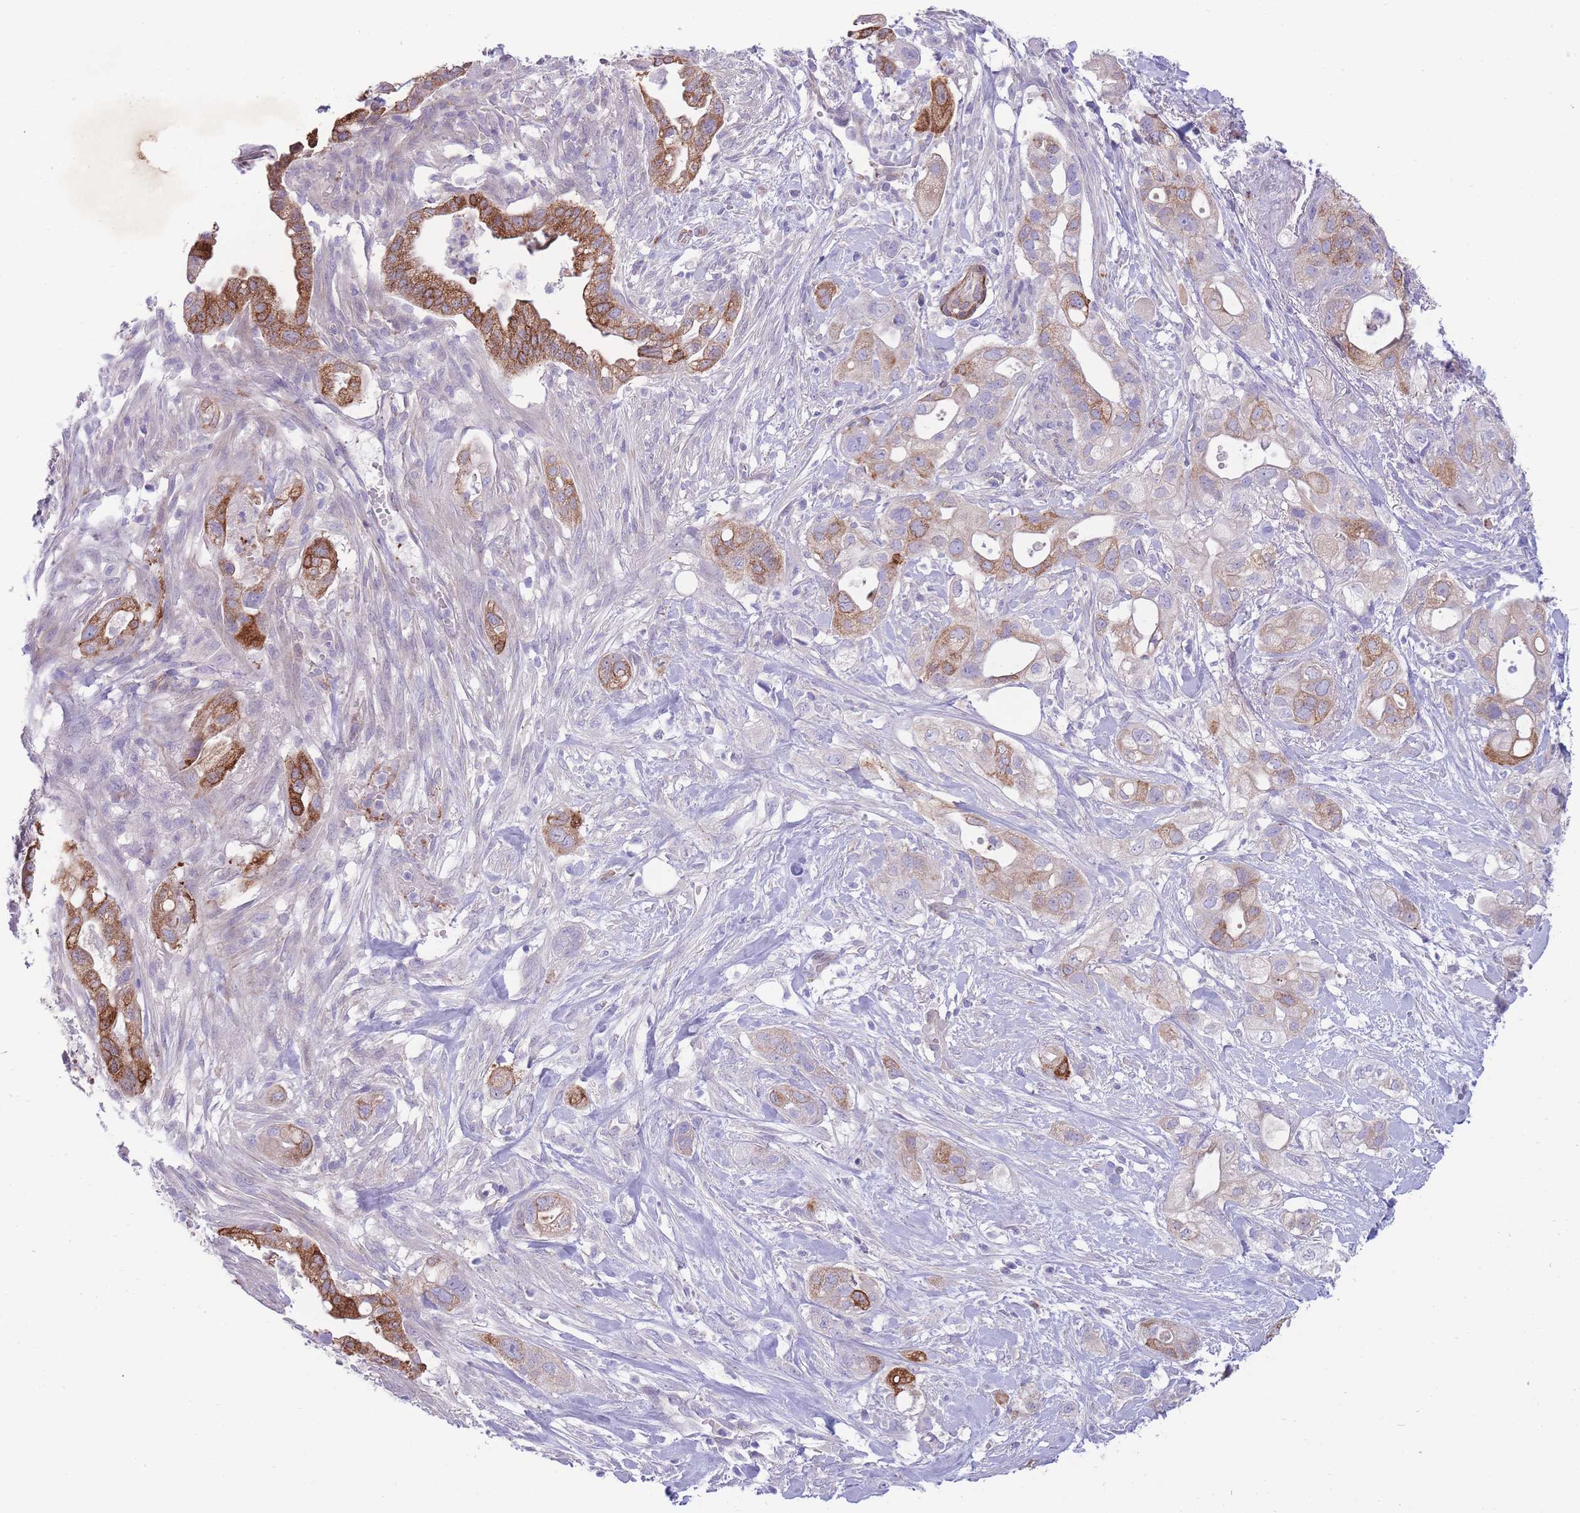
{"staining": {"intensity": "strong", "quantity": "<25%", "location": "cytoplasmic/membranous"}, "tissue": "pancreatic cancer", "cell_type": "Tumor cells", "image_type": "cancer", "snomed": [{"axis": "morphology", "description": "Adenocarcinoma, NOS"}, {"axis": "topography", "description": "Pancreas"}], "caption": "The histopathology image shows a brown stain indicating the presence of a protein in the cytoplasmic/membranous of tumor cells in pancreatic cancer (adenocarcinoma).", "gene": "RGS11", "patient": {"sex": "male", "age": 44}}